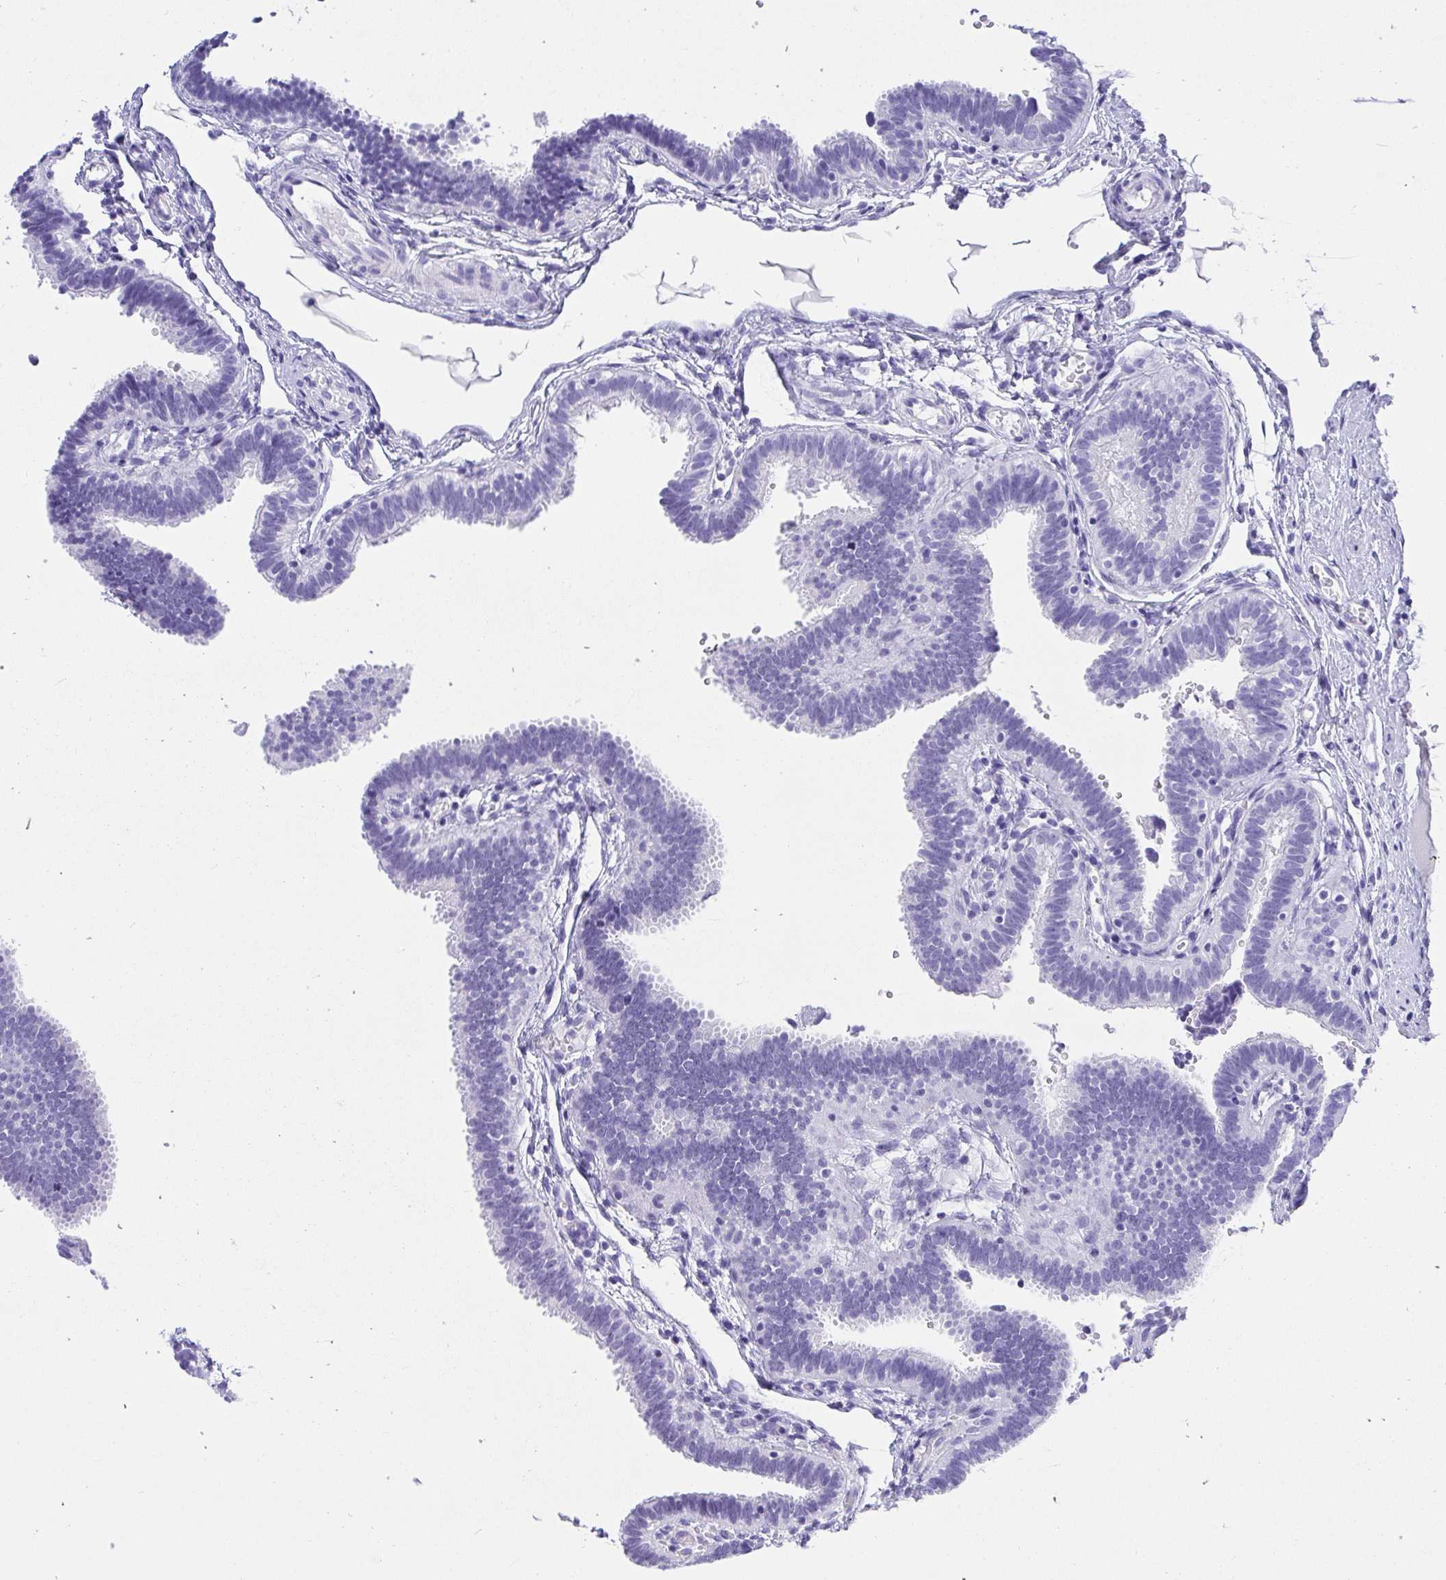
{"staining": {"intensity": "negative", "quantity": "none", "location": "none"}, "tissue": "fallopian tube", "cell_type": "Glandular cells", "image_type": "normal", "snomed": [{"axis": "morphology", "description": "Normal tissue, NOS"}, {"axis": "topography", "description": "Fallopian tube"}], "caption": "High power microscopy image of an immunohistochemistry (IHC) image of unremarkable fallopian tube, revealing no significant positivity in glandular cells.", "gene": "AVIL", "patient": {"sex": "female", "age": 37}}